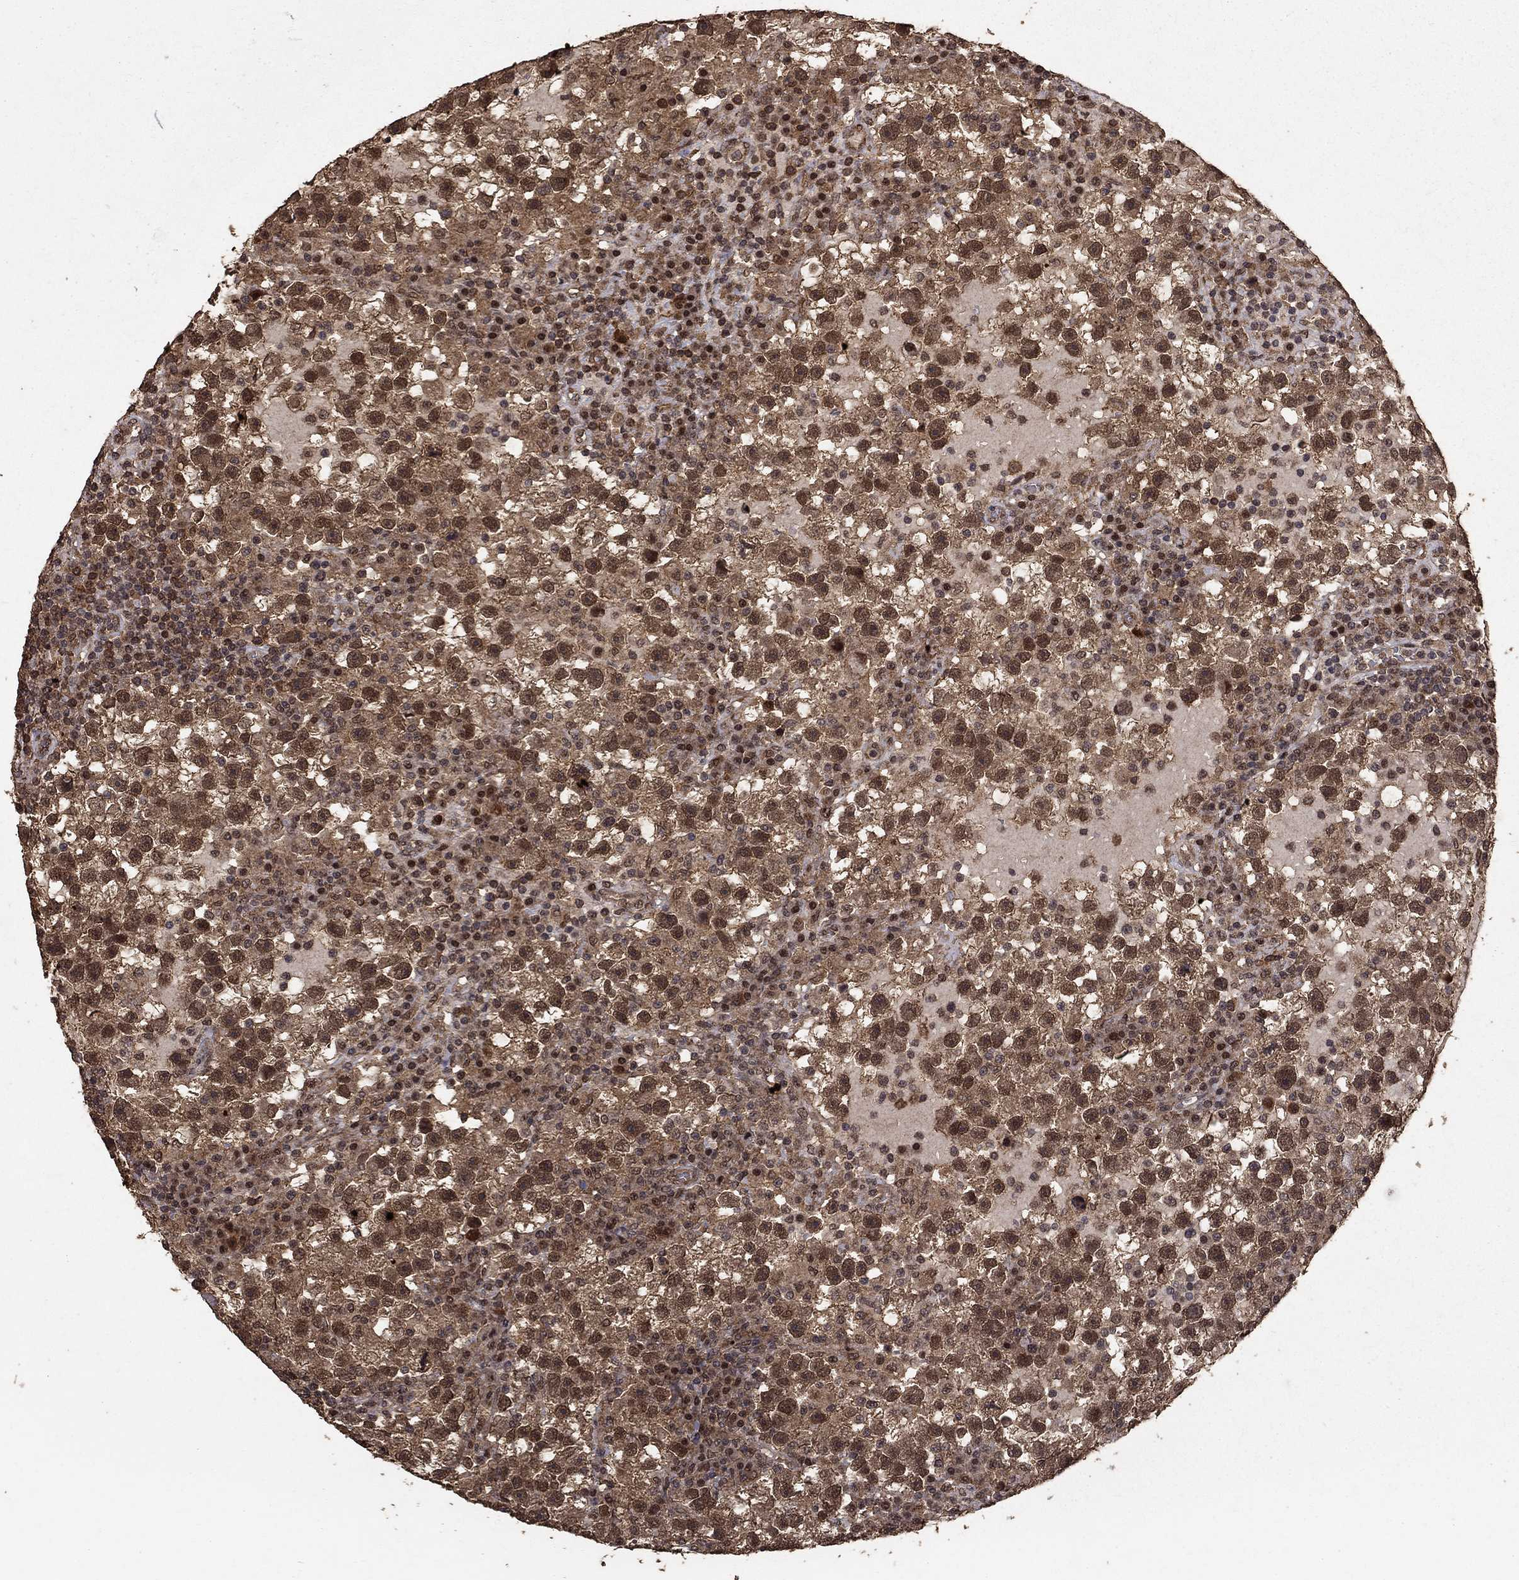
{"staining": {"intensity": "moderate", "quantity": ">75%", "location": "cytoplasmic/membranous,nuclear"}, "tissue": "testis cancer", "cell_type": "Tumor cells", "image_type": "cancer", "snomed": [{"axis": "morphology", "description": "Seminoma, NOS"}, {"axis": "topography", "description": "Testis"}], "caption": "This micrograph displays immunohistochemistry (IHC) staining of seminoma (testis), with medium moderate cytoplasmic/membranous and nuclear expression in approximately >75% of tumor cells.", "gene": "PRDM1", "patient": {"sex": "male", "age": 47}}